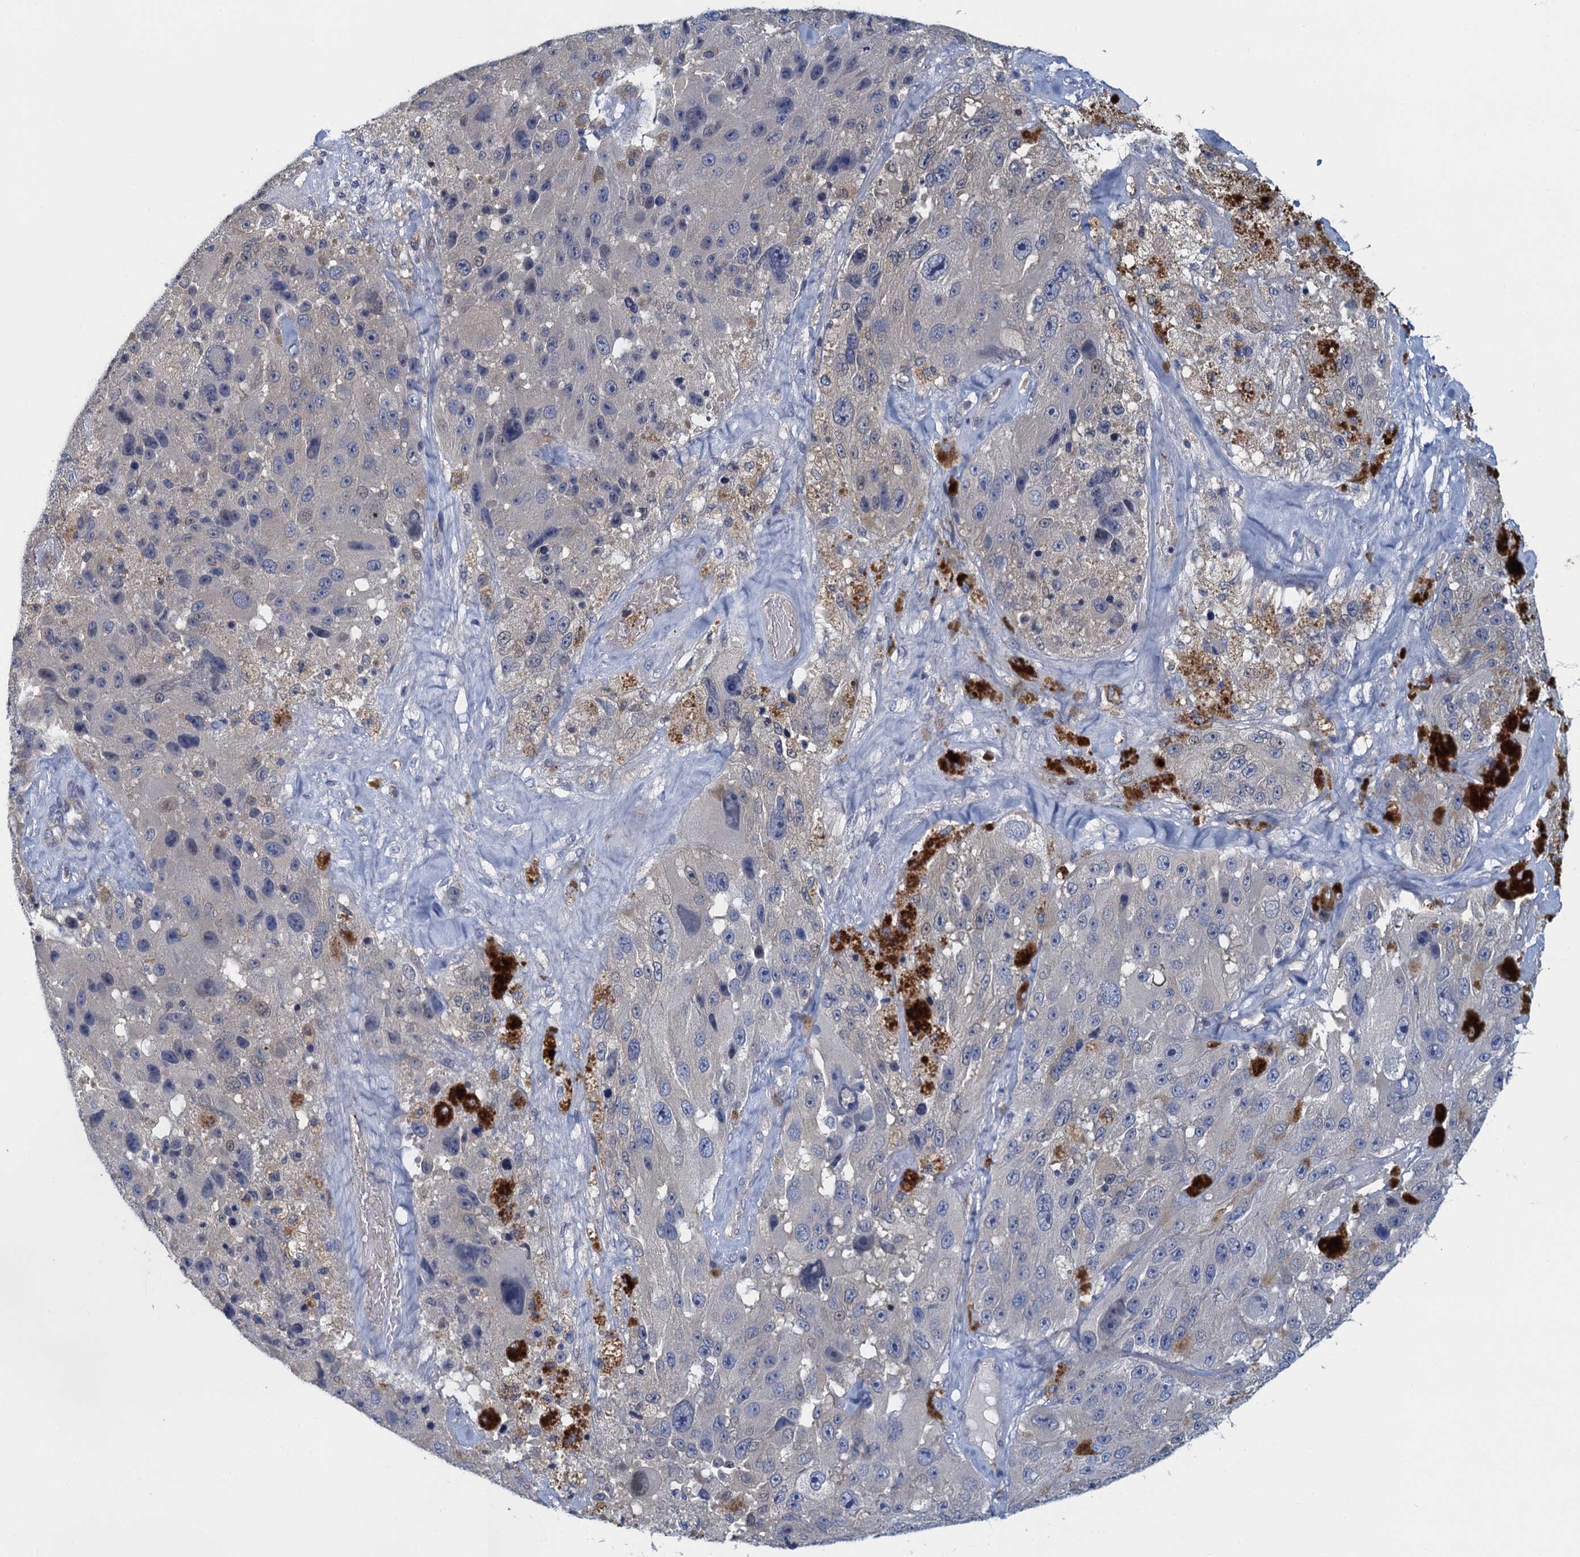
{"staining": {"intensity": "negative", "quantity": "none", "location": "none"}, "tissue": "melanoma", "cell_type": "Tumor cells", "image_type": "cancer", "snomed": [{"axis": "morphology", "description": "Malignant melanoma, Metastatic site"}, {"axis": "topography", "description": "Lymph node"}], "caption": "This is an immunohistochemistry micrograph of human melanoma. There is no staining in tumor cells.", "gene": "NCKAP1L", "patient": {"sex": "male", "age": 62}}